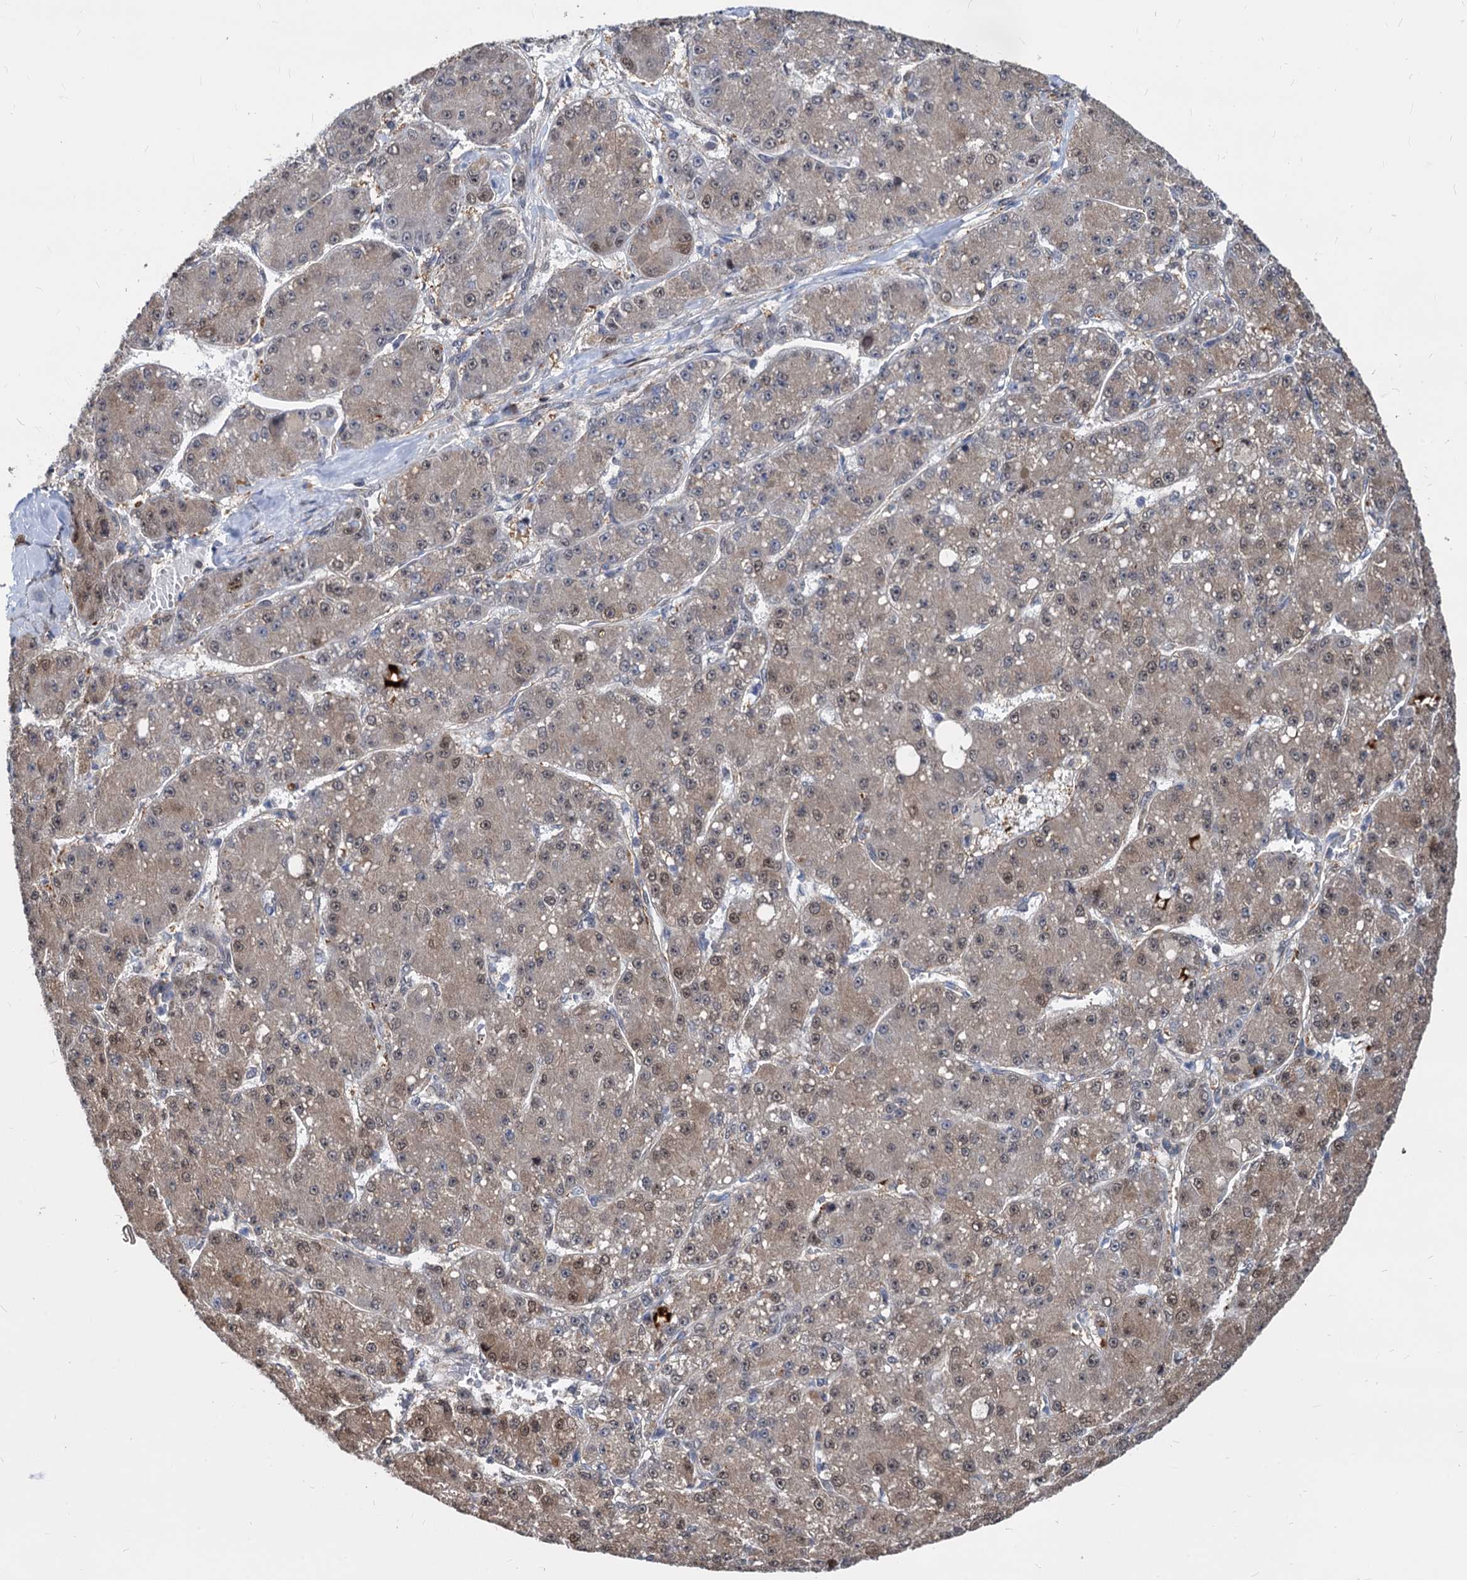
{"staining": {"intensity": "weak", "quantity": ">75%", "location": "cytoplasmic/membranous,nuclear"}, "tissue": "liver cancer", "cell_type": "Tumor cells", "image_type": "cancer", "snomed": [{"axis": "morphology", "description": "Carcinoma, Hepatocellular, NOS"}, {"axis": "topography", "description": "Liver"}], "caption": "This micrograph reveals immunohistochemistry (IHC) staining of human hepatocellular carcinoma (liver), with low weak cytoplasmic/membranous and nuclear expression in about >75% of tumor cells.", "gene": "PSMD4", "patient": {"sex": "male", "age": 67}}